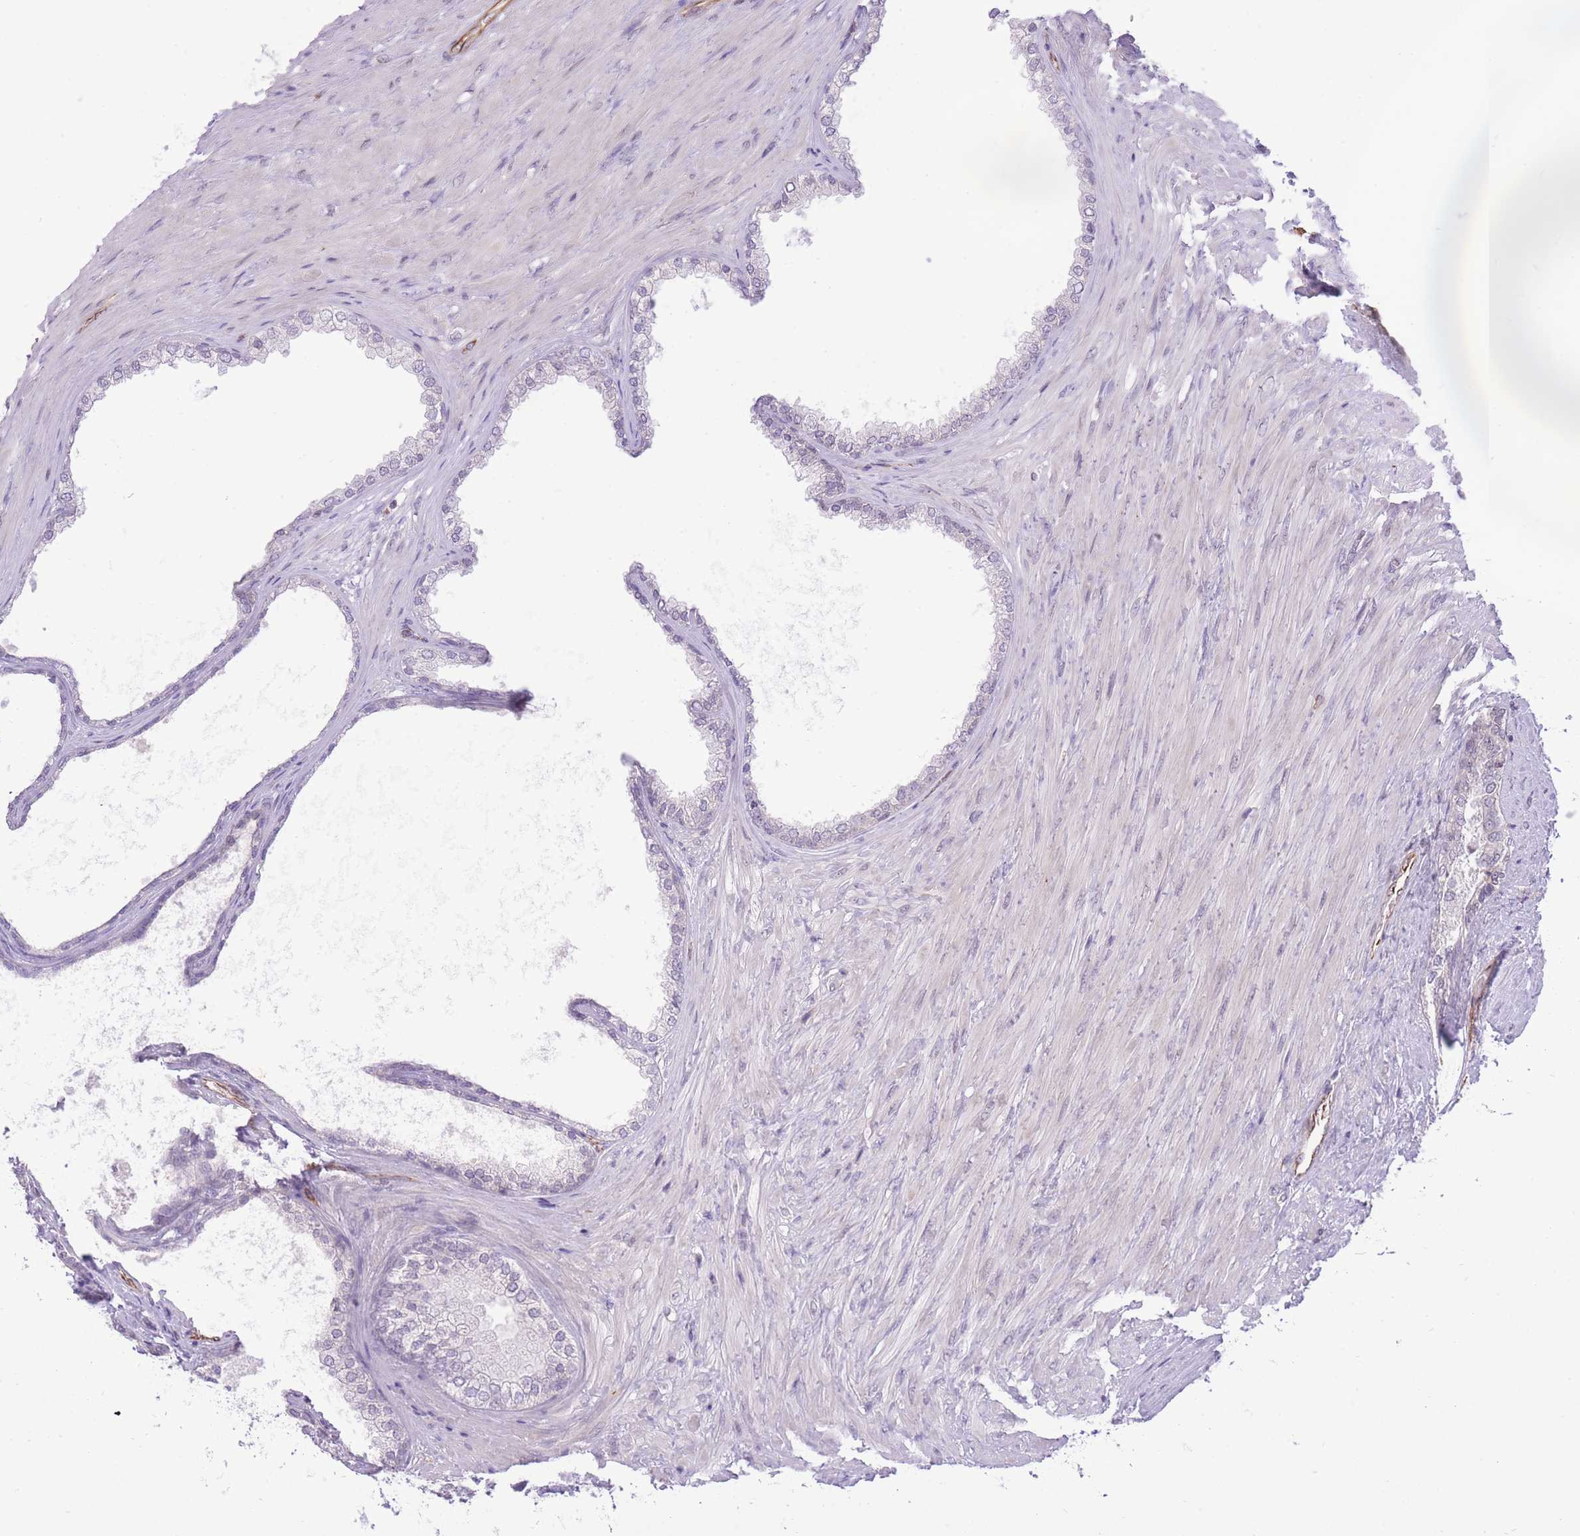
{"staining": {"intensity": "negative", "quantity": "none", "location": "none"}, "tissue": "prostate", "cell_type": "Glandular cells", "image_type": "normal", "snomed": [{"axis": "morphology", "description": "Normal tissue, NOS"}, {"axis": "topography", "description": "Prostate"}], "caption": "The photomicrograph demonstrates no staining of glandular cells in normal prostate. (Brightfield microscopy of DAB immunohistochemistry at high magnification).", "gene": "ELL", "patient": {"sex": "male", "age": 76}}